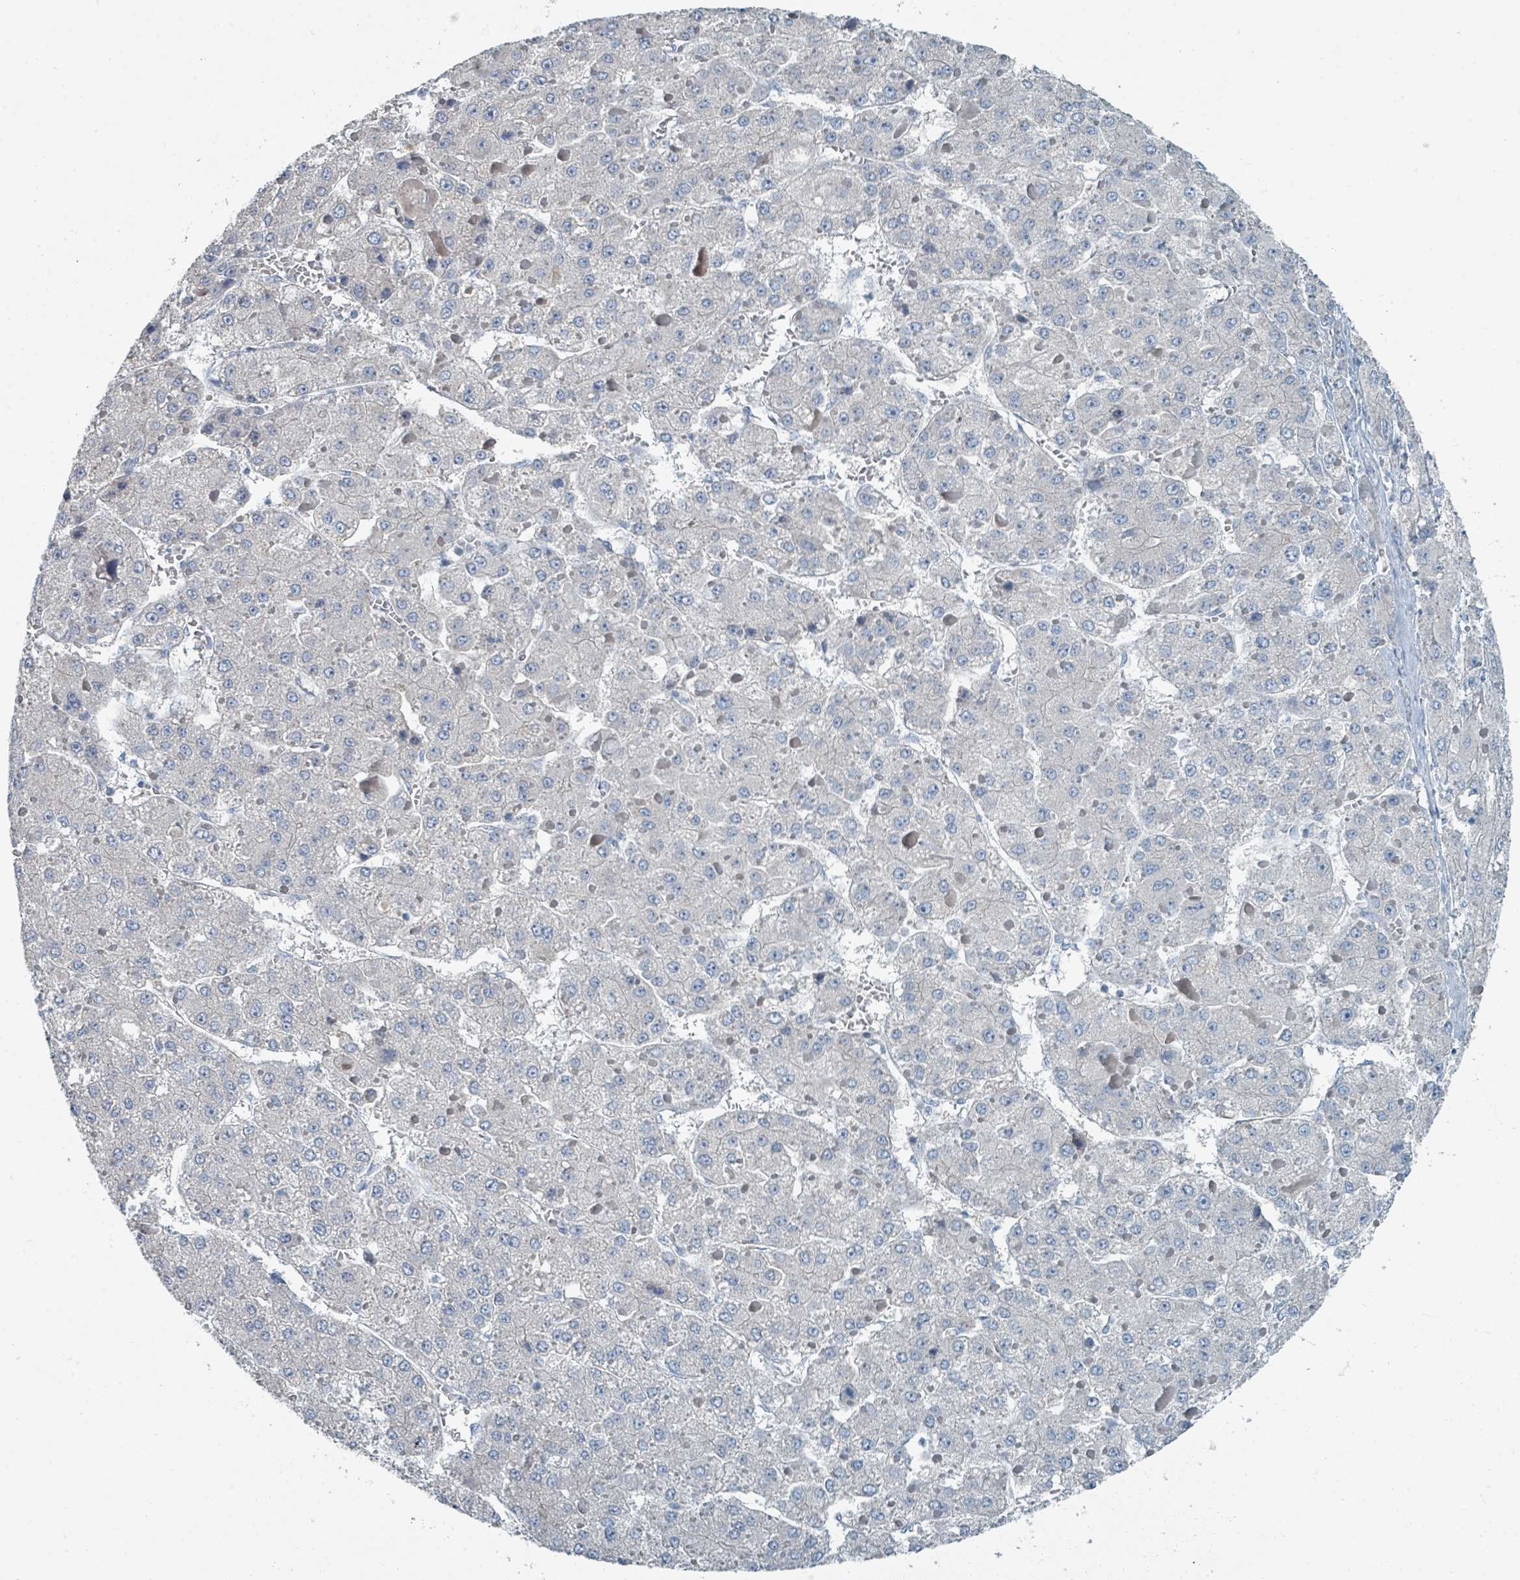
{"staining": {"intensity": "negative", "quantity": "none", "location": "none"}, "tissue": "liver cancer", "cell_type": "Tumor cells", "image_type": "cancer", "snomed": [{"axis": "morphology", "description": "Carcinoma, Hepatocellular, NOS"}, {"axis": "topography", "description": "Liver"}], "caption": "The image shows no significant staining in tumor cells of liver cancer.", "gene": "RASA4", "patient": {"sex": "female", "age": 73}}